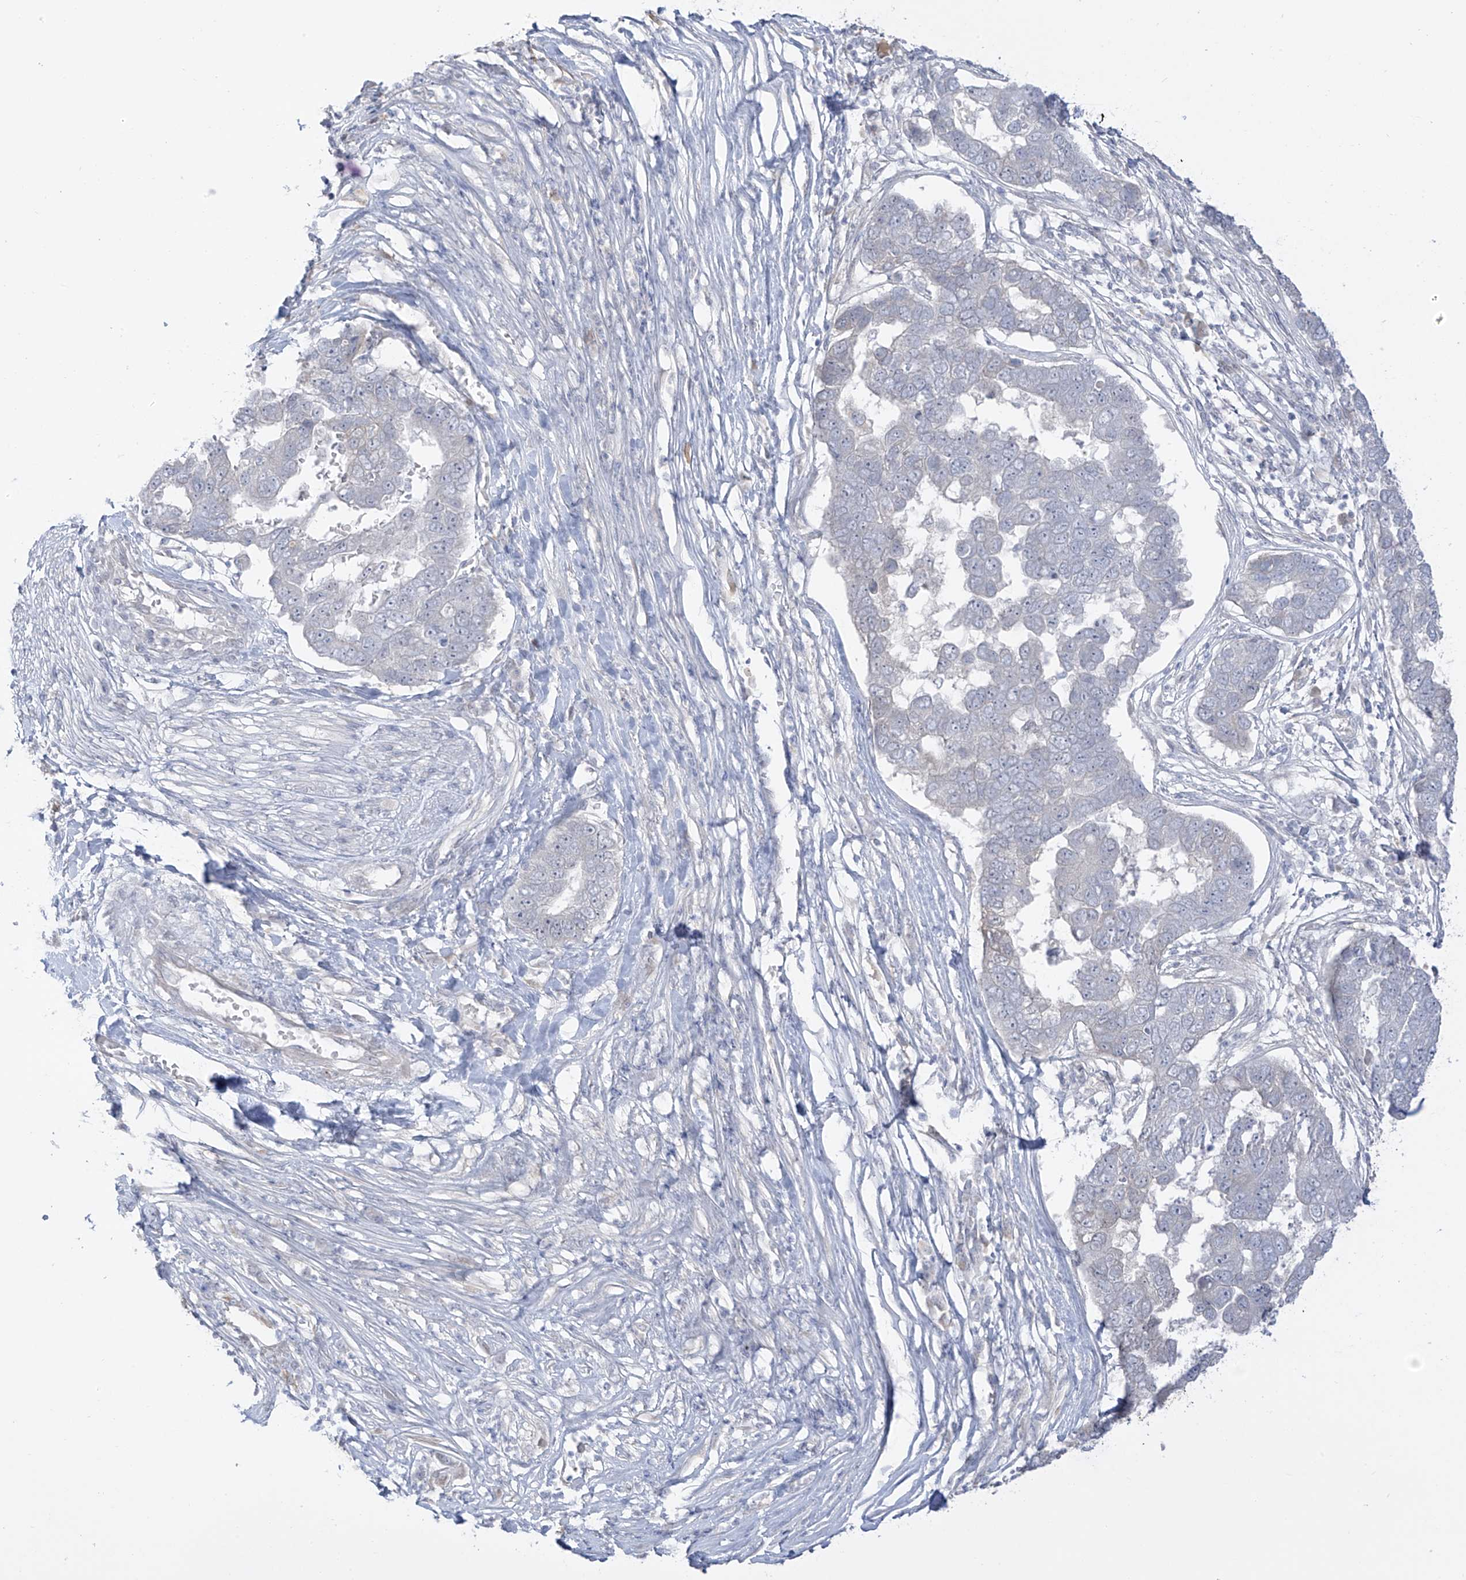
{"staining": {"intensity": "negative", "quantity": "none", "location": "none"}, "tissue": "pancreatic cancer", "cell_type": "Tumor cells", "image_type": "cancer", "snomed": [{"axis": "morphology", "description": "Adenocarcinoma, NOS"}, {"axis": "topography", "description": "Pancreas"}], "caption": "High power microscopy photomicrograph of an immunohistochemistry (IHC) photomicrograph of adenocarcinoma (pancreatic), revealing no significant staining in tumor cells.", "gene": "DCDC2", "patient": {"sex": "female", "age": 61}}